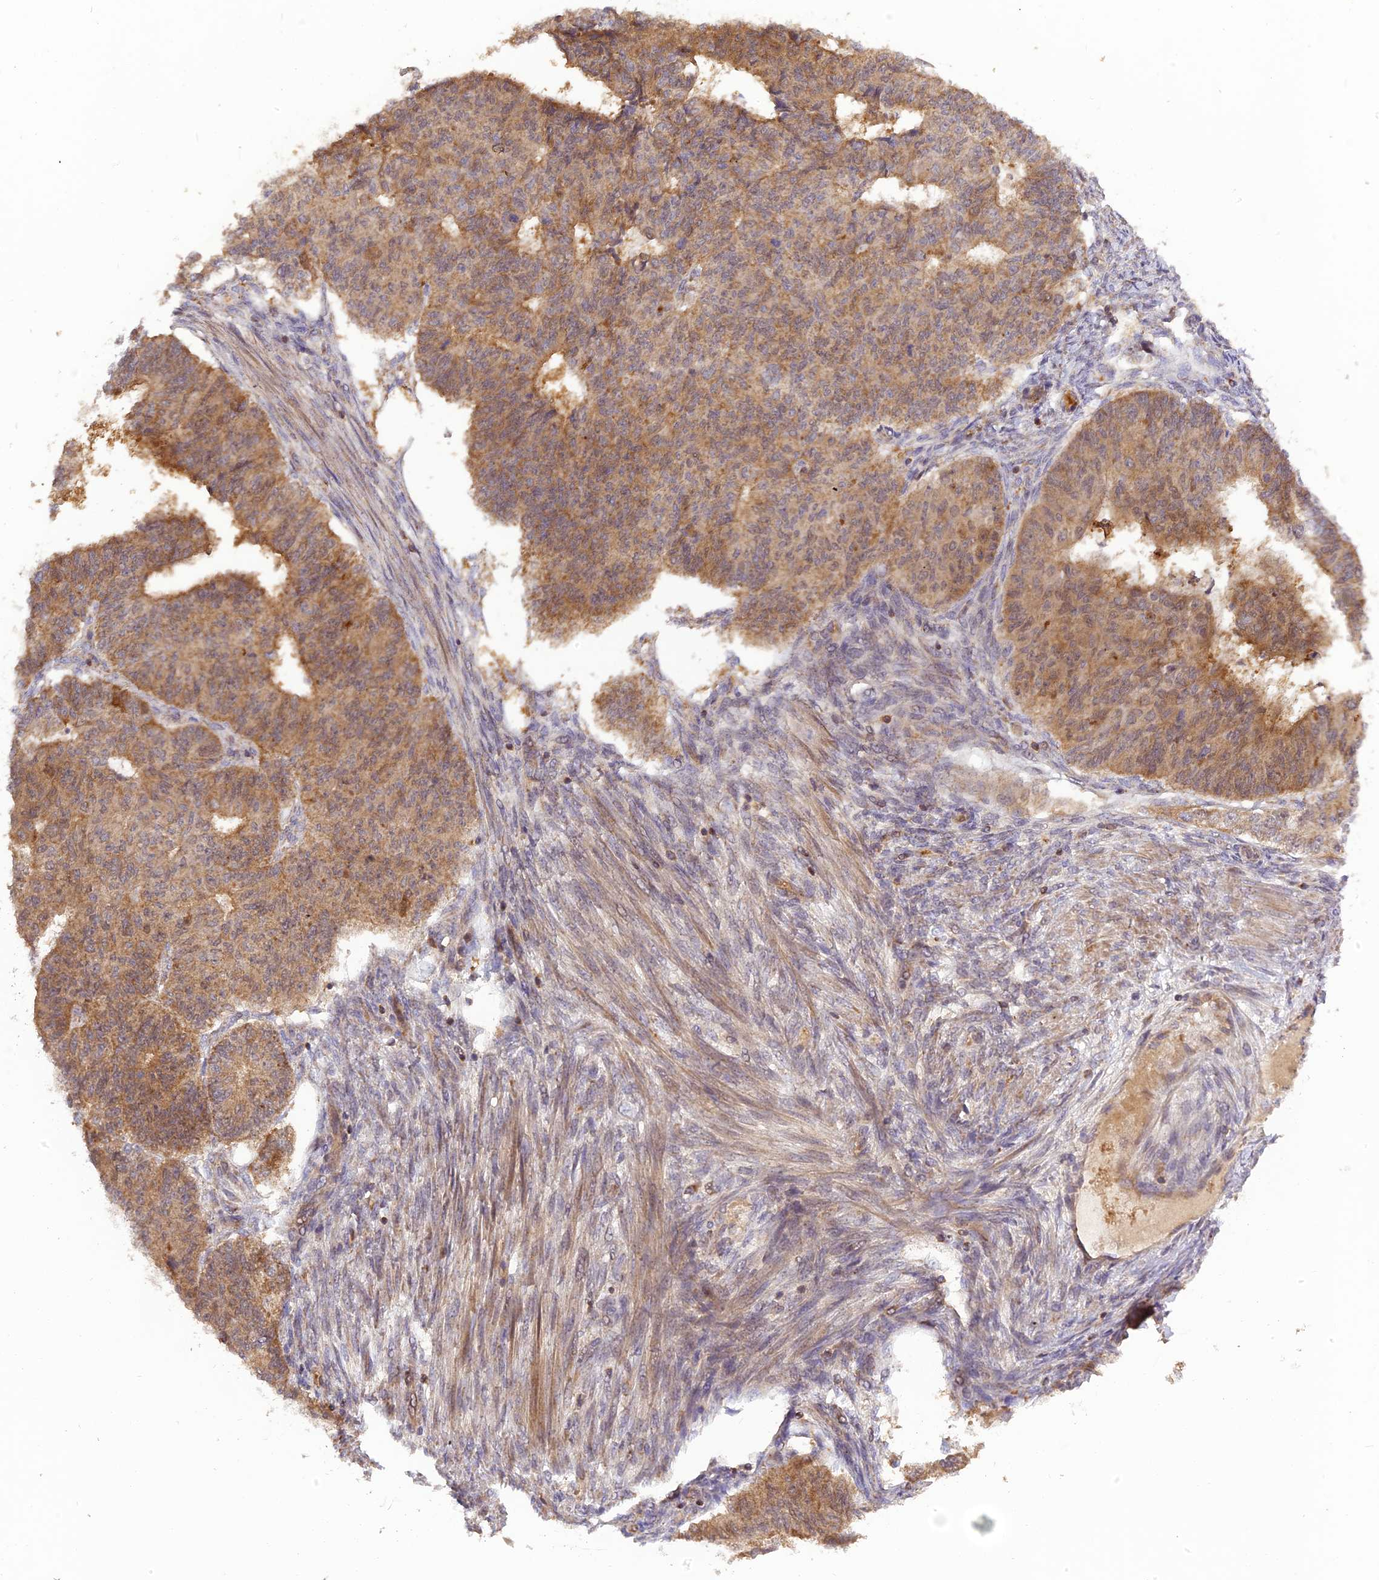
{"staining": {"intensity": "moderate", "quantity": ">75%", "location": "cytoplasmic/membranous"}, "tissue": "endometrial cancer", "cell_type": "Tumor cells", "image_type": "cancer", "snomed": [{"axis": "morphology", "description": "Adenocarcinoma, NOS"}, {"axis": "topography", "description": "Endometrium"}], "caption": "This is a photomicrograph of IHC staining of adenocarcinoma (endometrial), which shows moderate positivity in the cytoplasmic/membranous of tumor cells.", "gene": "RPIA", "patient": {"sex": "female", "age": 32}}